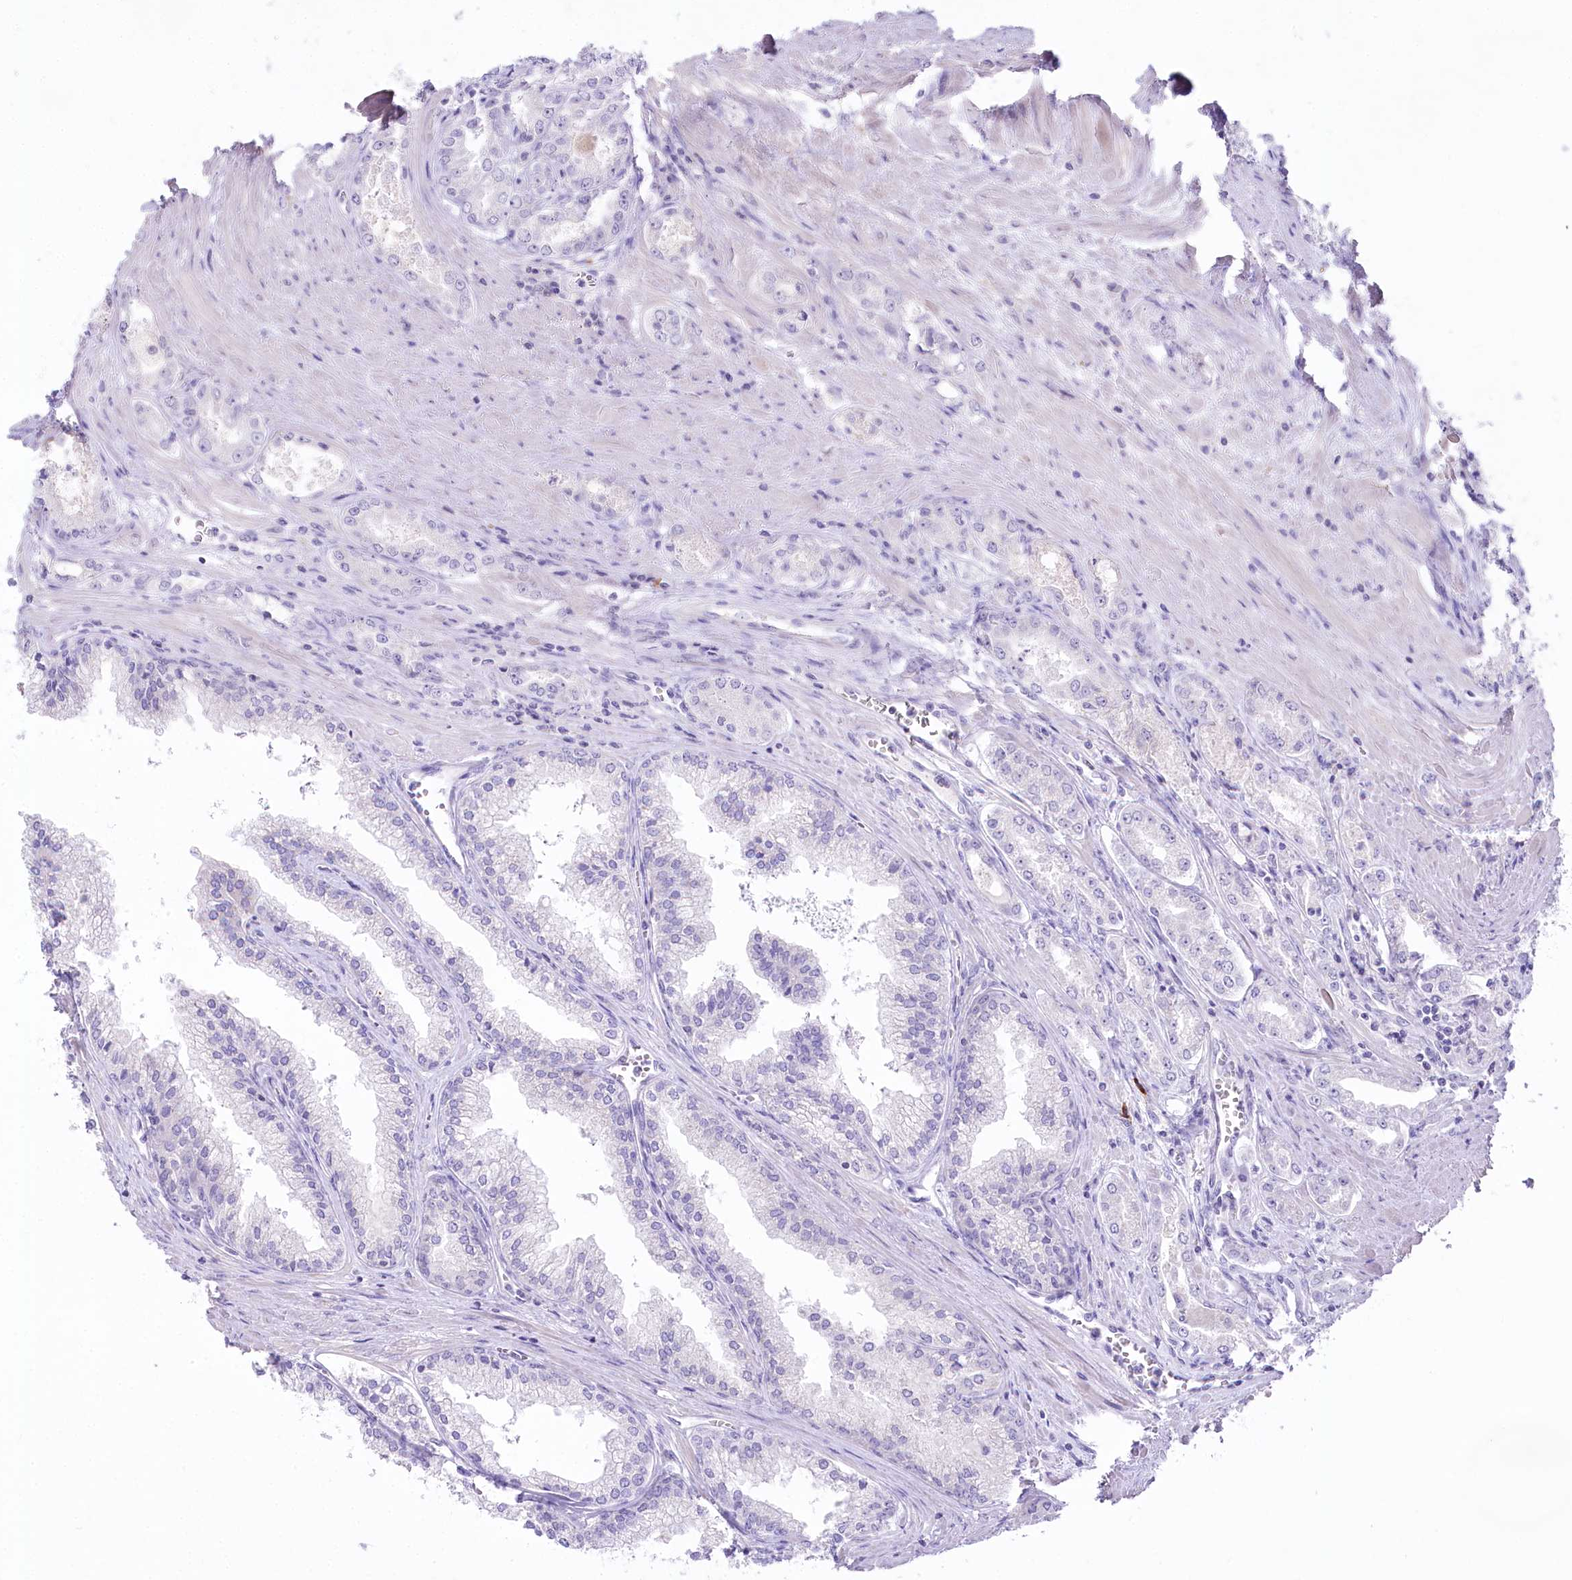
{"staining": {"intensity": "negative", "quantity": "none", "location": "none"}, "tissue": "prostate cancer", "cell_type": "Tumor cells", "image_type": "cancer", "snomed": [{"axis": "morphology", "description": "Adenocarcinoma, High grade"}, {"axis": "topography", "description": "Prostate"}], "caption": "High power microscopy image of an IHC histopathology image of prostate high-grade adenocarcinoma, revealing no significant positivity in tumor cells.", "gene": "MYOZ1", "patient": {"sex": "male", "age": 72}}